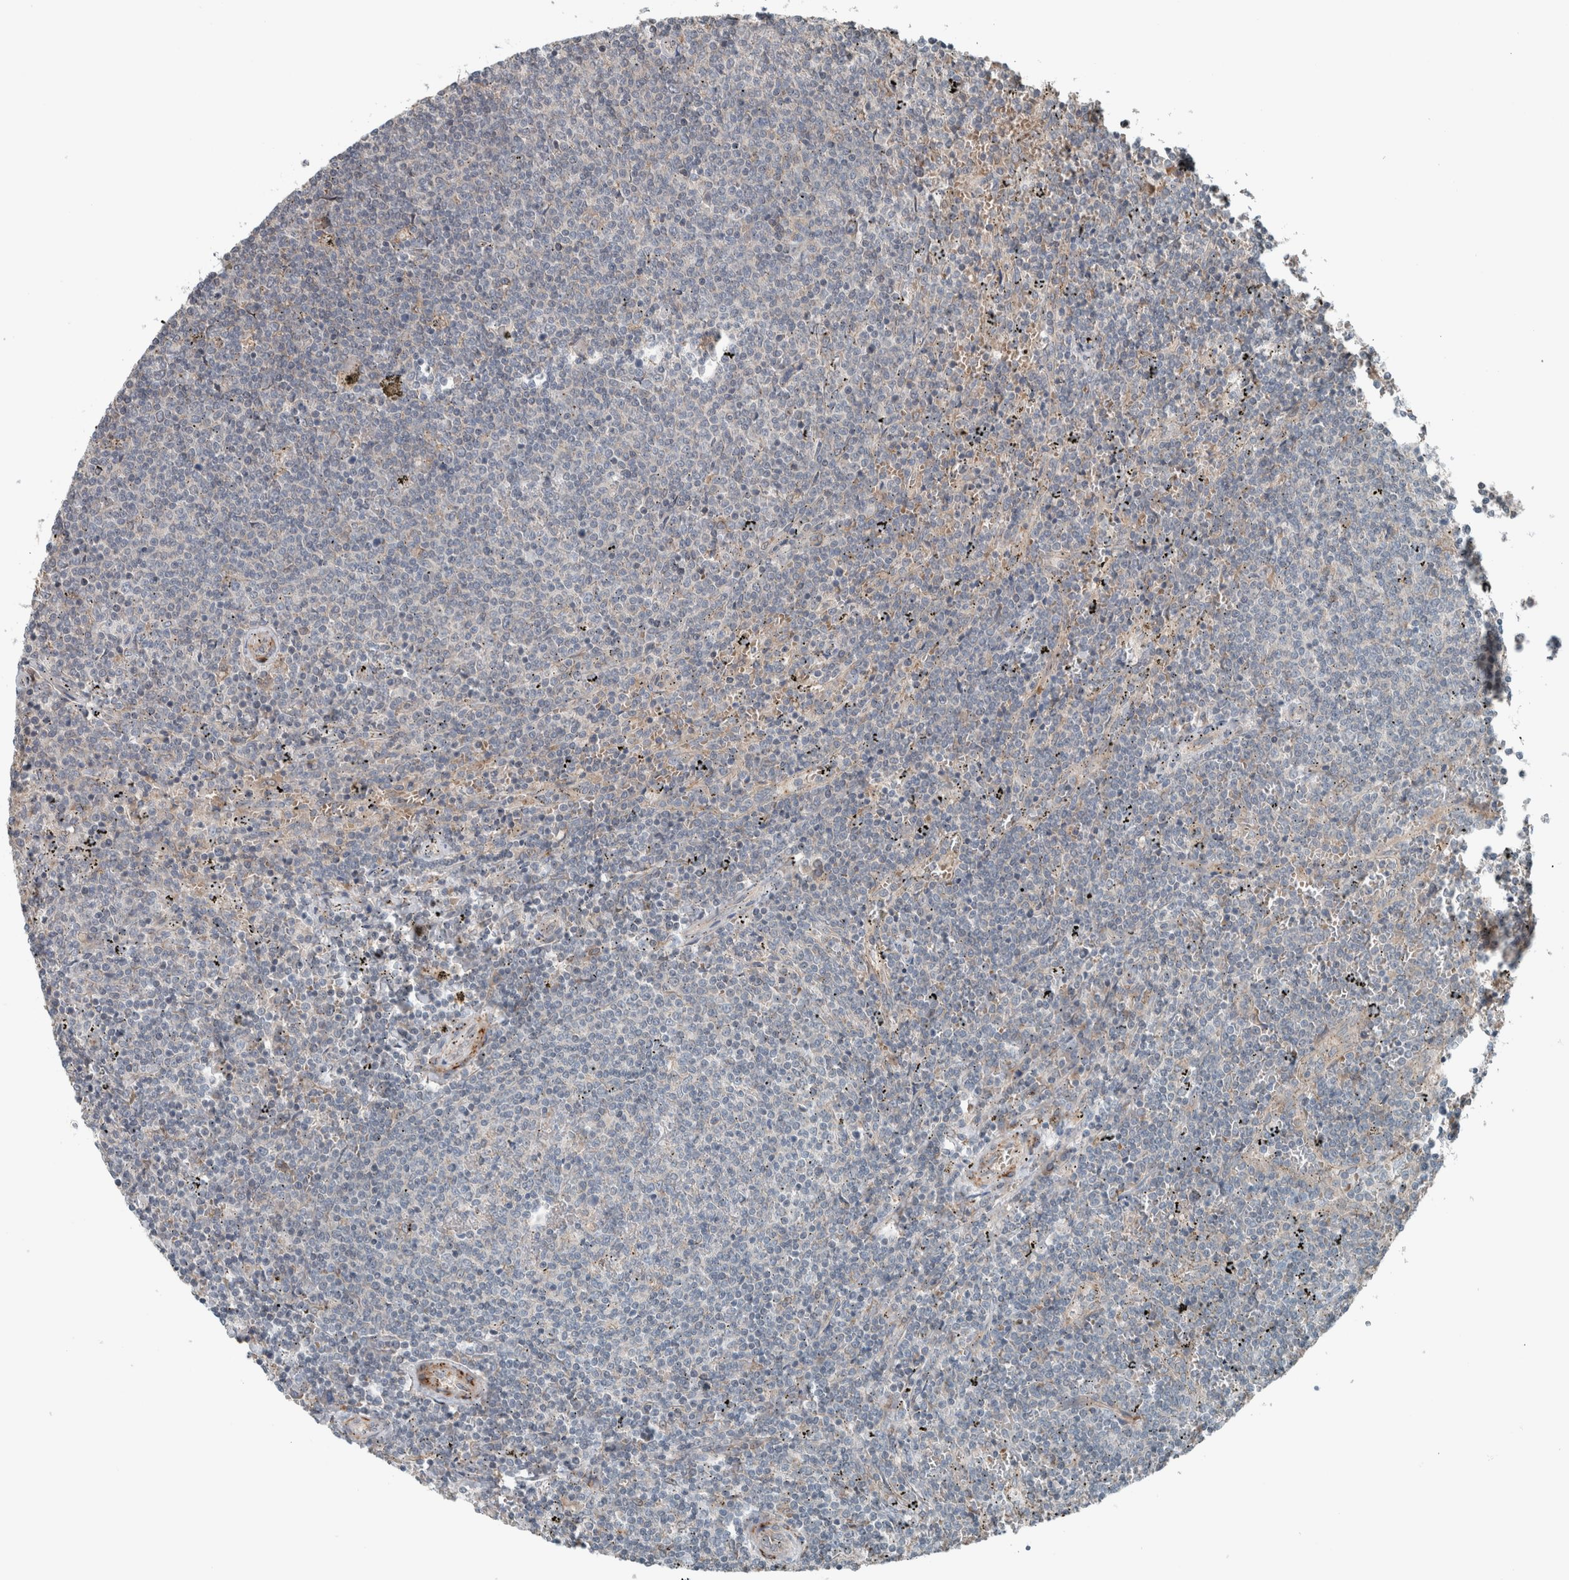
{"staining": {"intensity": "negative", "quantity": "none", "location": "none"}, "tissue": "lymphoma", "cell_type": "Tumor cells", "image_type": "cancer", "snomed": [{"axis": "morphology", "description": "Malignant lymphoma, non-Hodgkin's type, Low grade"}, {"axis": "topography", "description": "Spleen"}], "caption": "Immunohistochemical staining of human malignant lymphoma, non-Hodgkin's type (low-grade) shows no significant positivity in tumor cells. The staining is performed using DAB brown chromogen with nuclei counter-stained in using hematoxylin.", "gene": "JADE2", "patient": {"sex": "female", "age": 50}}